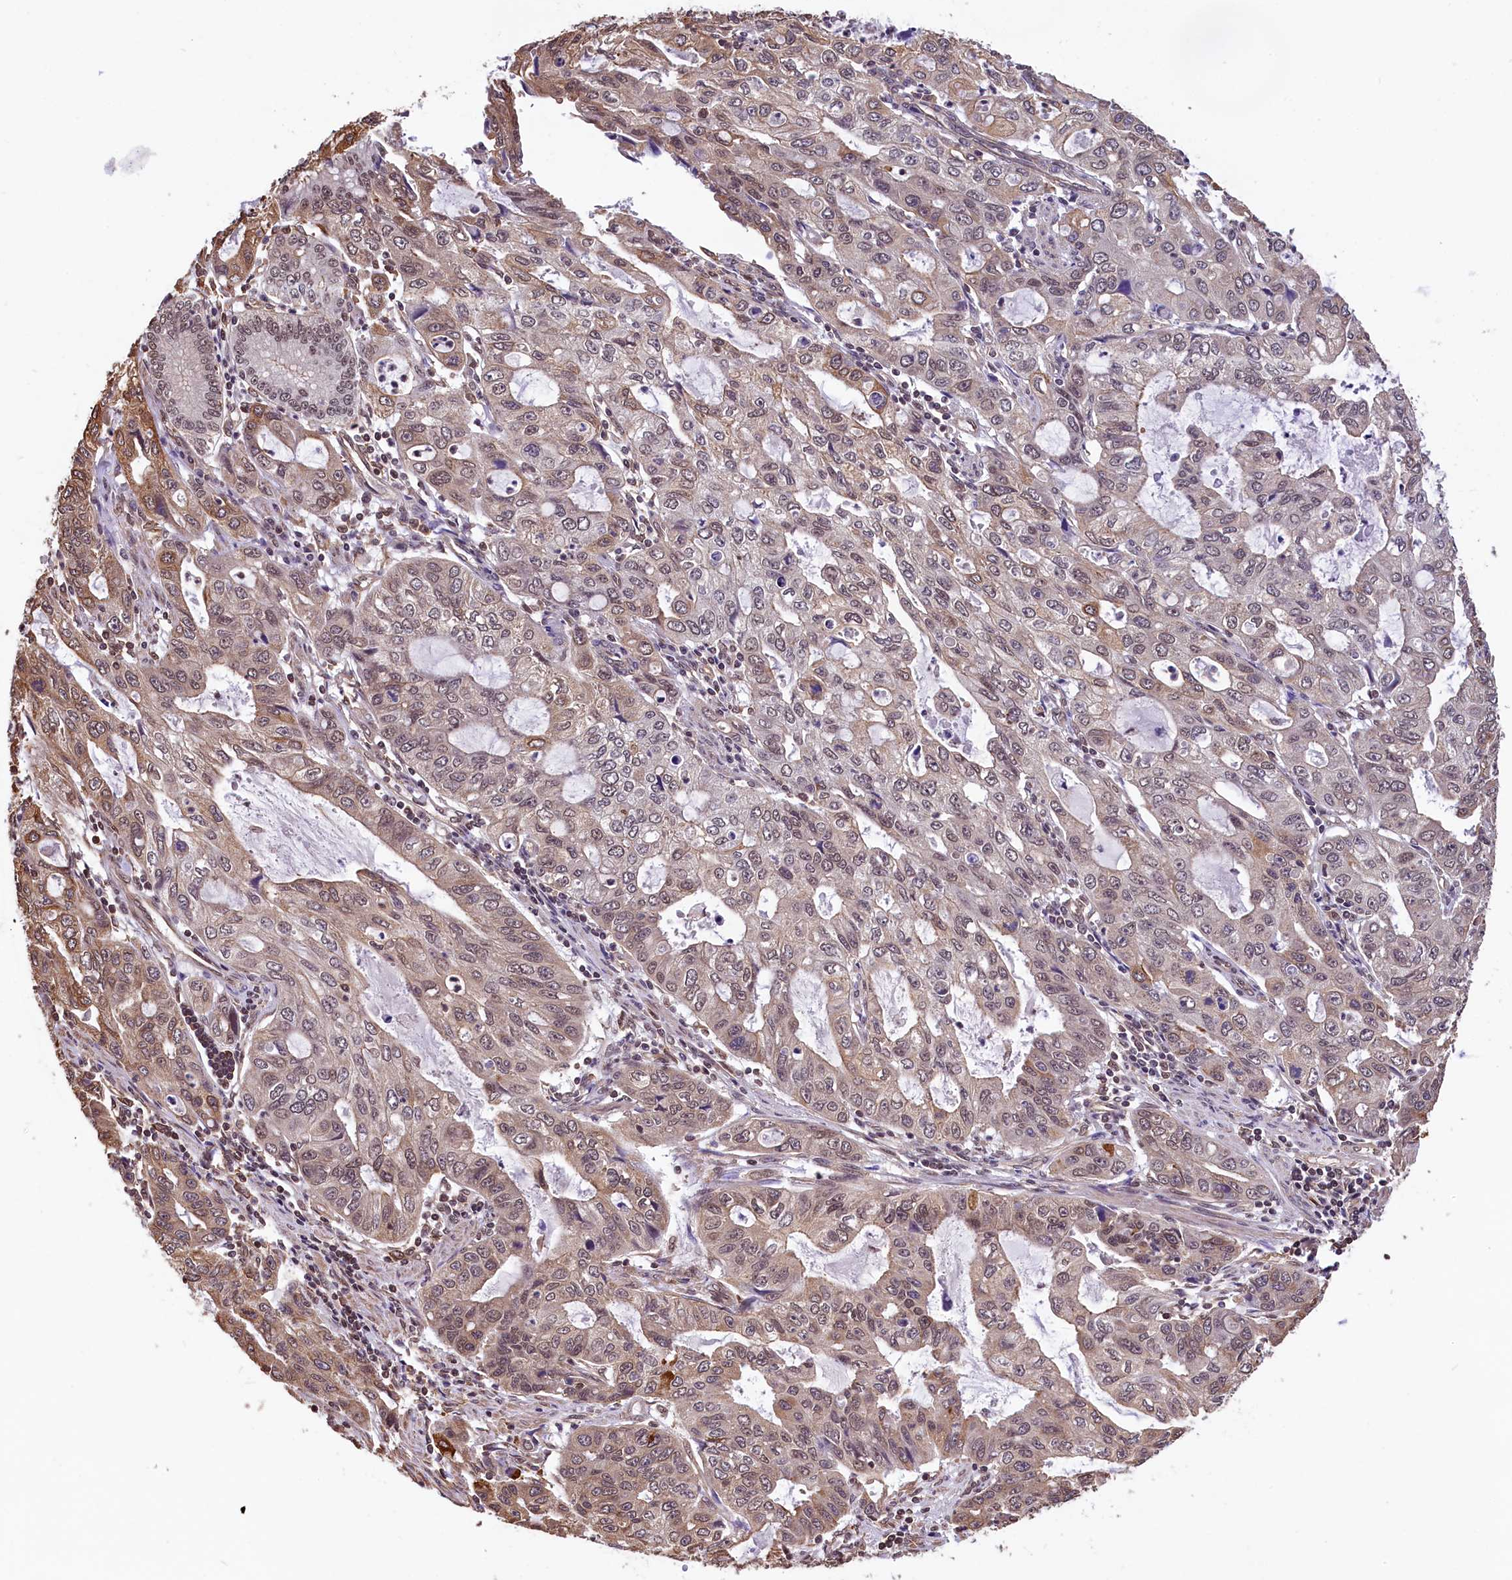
{"staining": {"intensity": "moderate", "quantity": ">75%", "location": "cytoplasmic/membranous,nuclear"}, "tissue": "stomach cancer", "cell_type": "Tumor cells", "image_type": "cancer", "snomed": [{"axis": "morphology", "description": "Adenocarcinoma, NOS"}, {"axis": "topography", "description": "Stomach, upper"}], "caption": "Protein expression analysis of stomach cancer demonstrates moderate cytoplasmic/membranous and nuclear staining in approximately >75% of tumor cells. (Stains: DAB in brown, nuclei in blue, Microscopy: brightfield microscopy at high magnification).", "gene": "ZC3H4", "patient": {"sex": "female", "age": 52}}